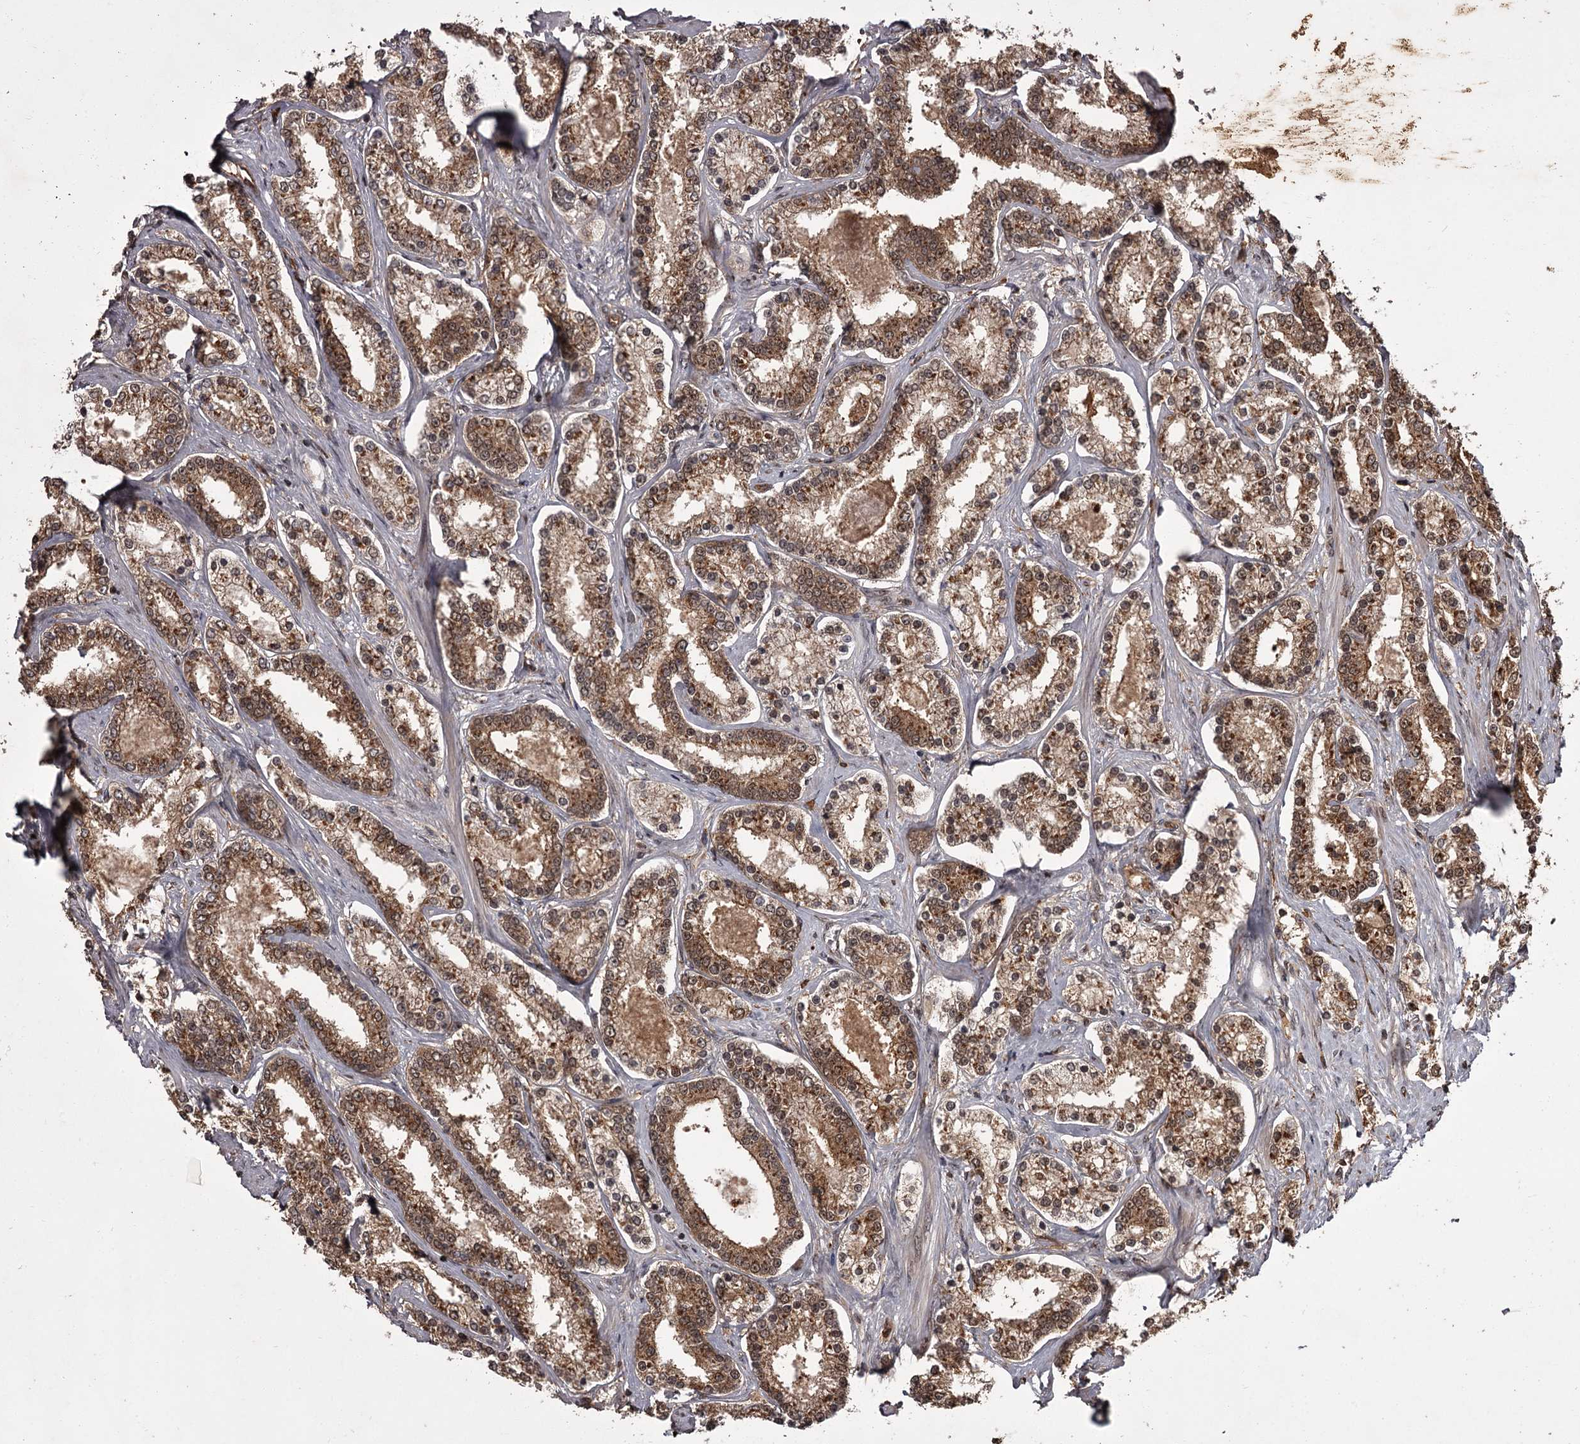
{"staining": {"intensity": "moderate", "quantity": ">75%", "location": "cytoplasmic/membranous,nuclear"}, "tissue": "prostate cancer", "cell_type": "Tumor cells", "image_type": "cancer", "snomed": [{"axis": "morphology", "description": "Normal tissue, NOS"}, {"axis": "morphology", "description": "Adenocarcinoma, High grade"}, {"axis": "topography", "description": "Prostate"}], "caption": "A brown stain highlights moderate cytoplasmic/membranous and nuclear positivity of a protein in human prostate cancer tumor cells.", "gene": "TBC1D23", "patient": {"sex": "male", "age": 83}}